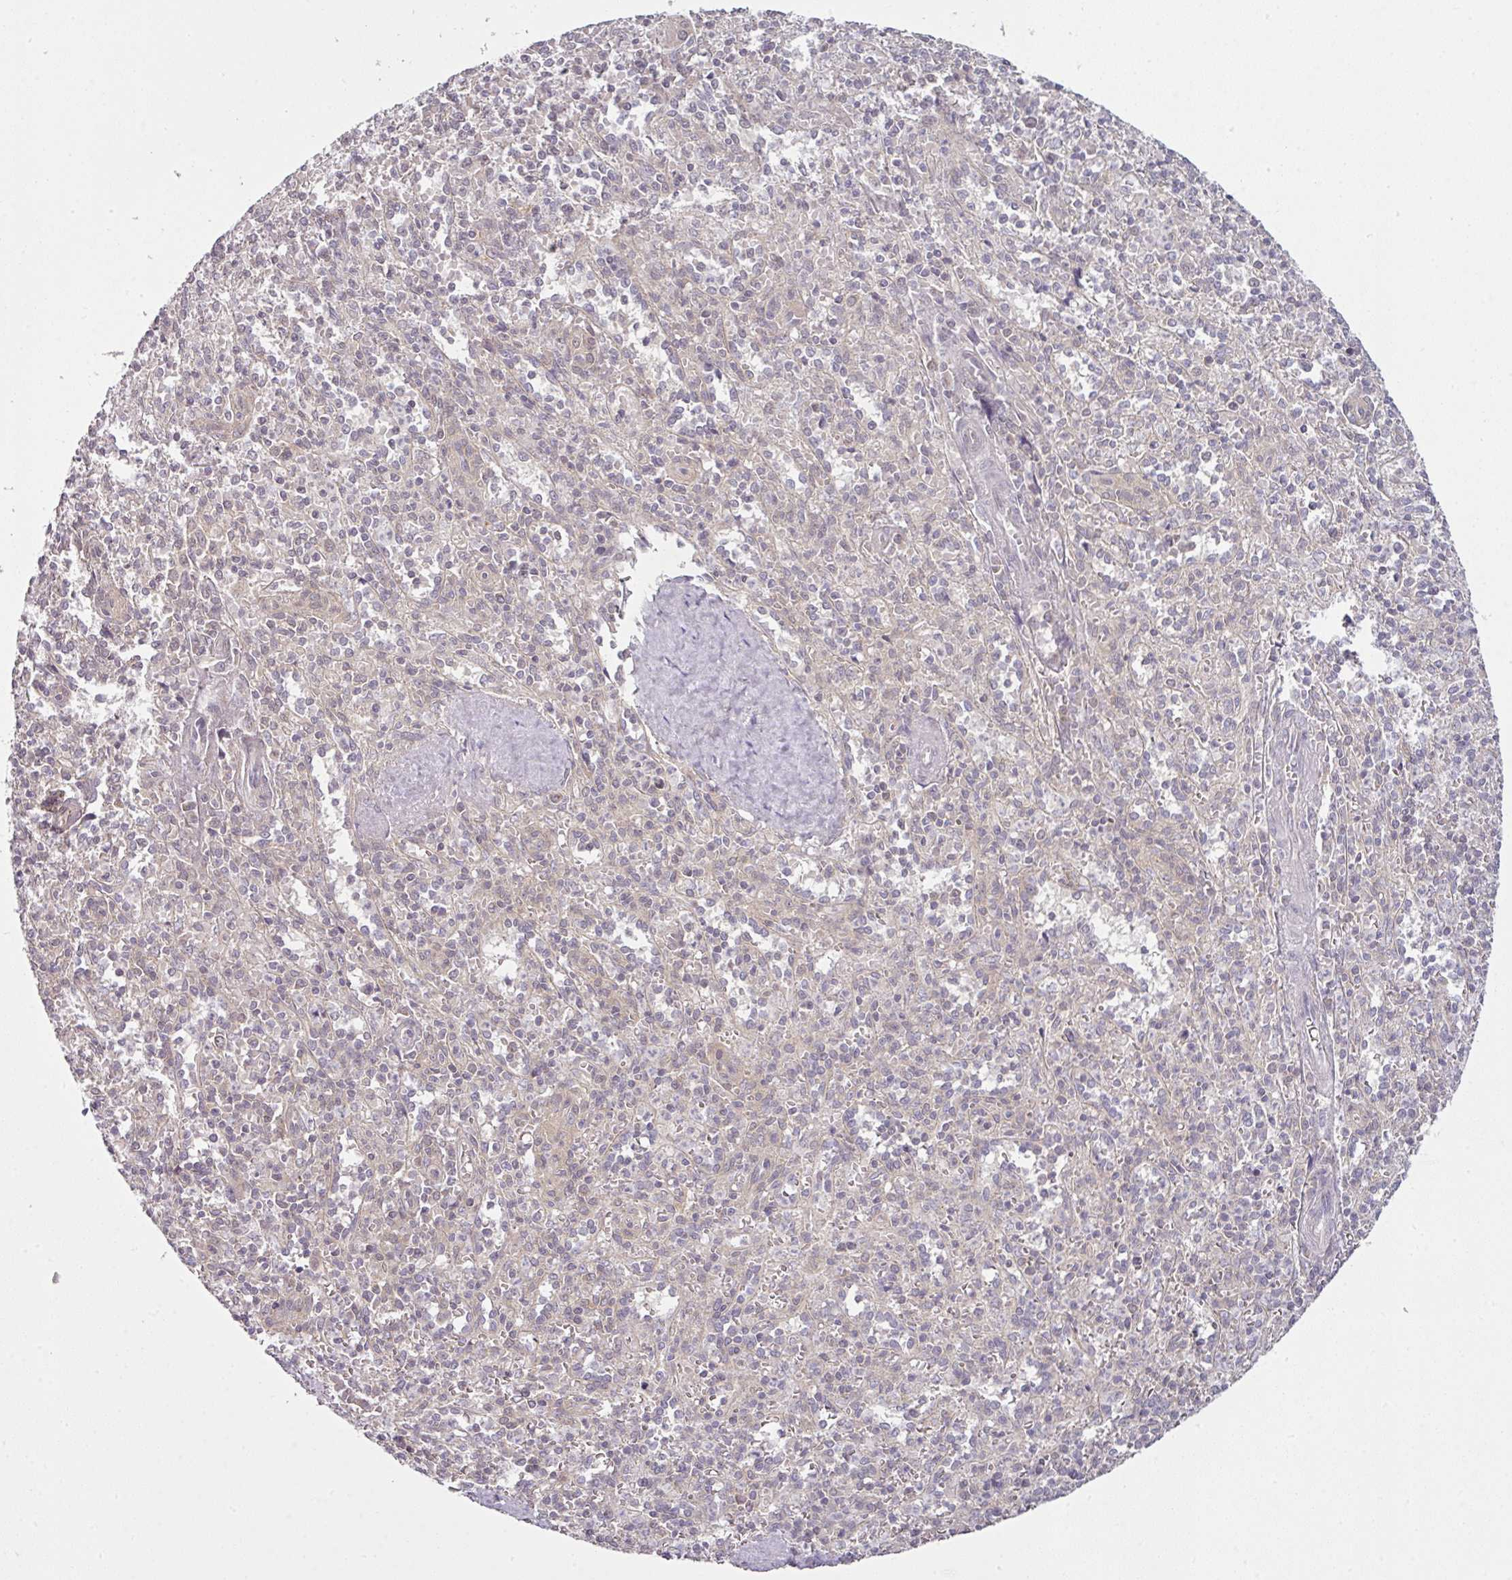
{"staining": {"intensity": "weak", "quantity": "25%-75%", "location": "cytoplasmic/membranous"}, "tissue": "spleen", "cell_type": "Cells in red pulp", "image_type": "normal", "snomed": [{"axis": "morphology", "description": "Normal tissue, NOS"}, {"axis": "topography", "description": "Spleen"}], "caption": "Approximately 25%-75% of cells in red pulp in benign spleen display weak cytoplasmic/membranous protein staining as visualized by brown immunohistochemical staining.", "gene": "DERPC", "patient": {"sex": "female", "age": 70}}